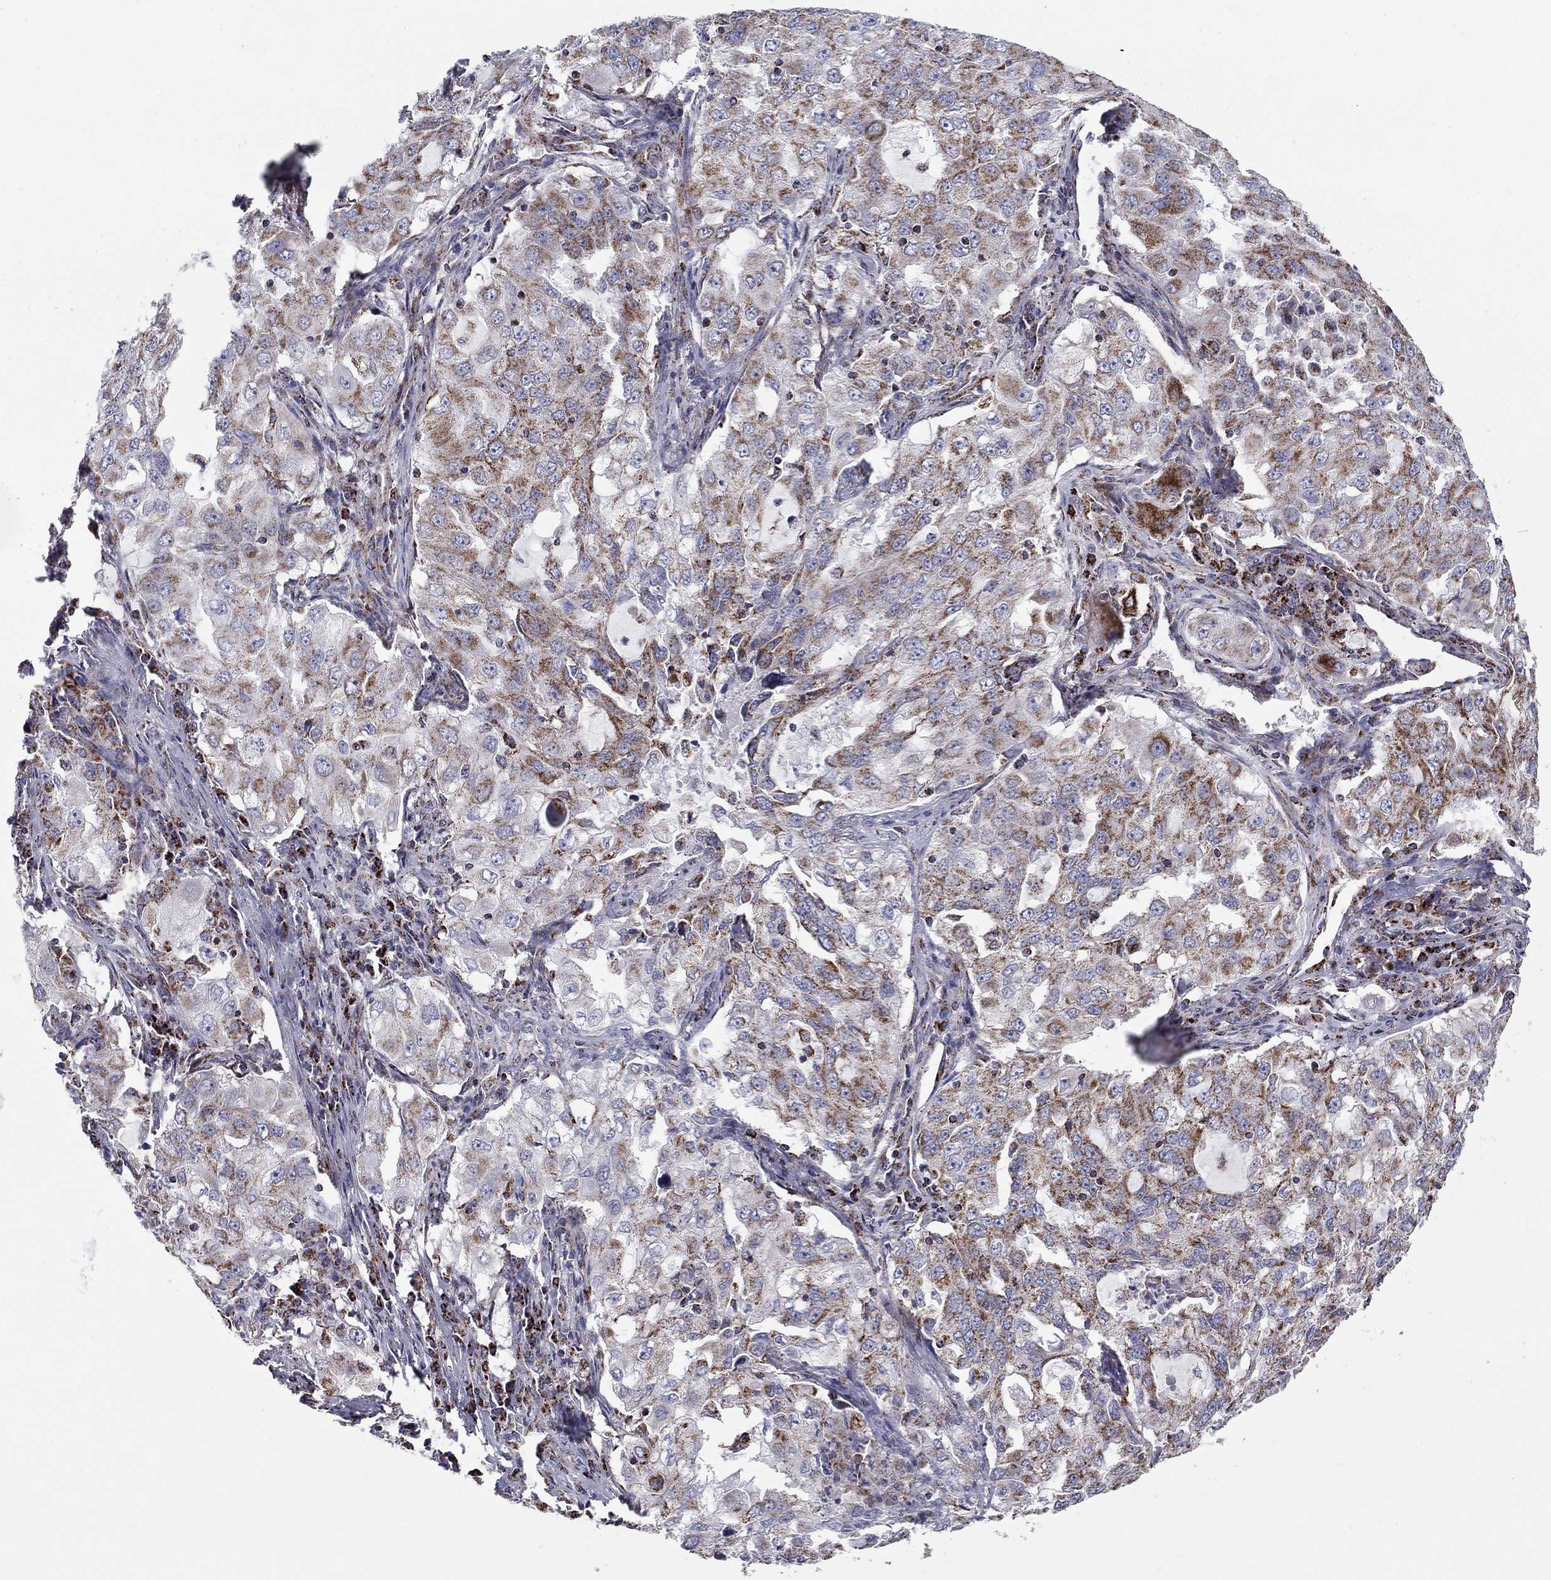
{"staining": {"intensity": "moderate", "quantity": ">75%", "location": "cytoplasmic/membranous"}, "tissue": "lung cancer", "cell_type": "Tumor cells", "image_type": "cancer", "snomed": [{"axis": "morphology", "description": "Adenocarcinoma, NOS"}, {"axis": "topography", "description": "Lung"}], "caption": "Protein staining by immunohistochemistry (IHC) reveals moderate cytoplasmic/membranous staining in approximately >75% of tumor cells in lung cancer (adenocarcinoma).", "gene": "NDUFV1", "patient": {"sex": "female", "age": 61}}